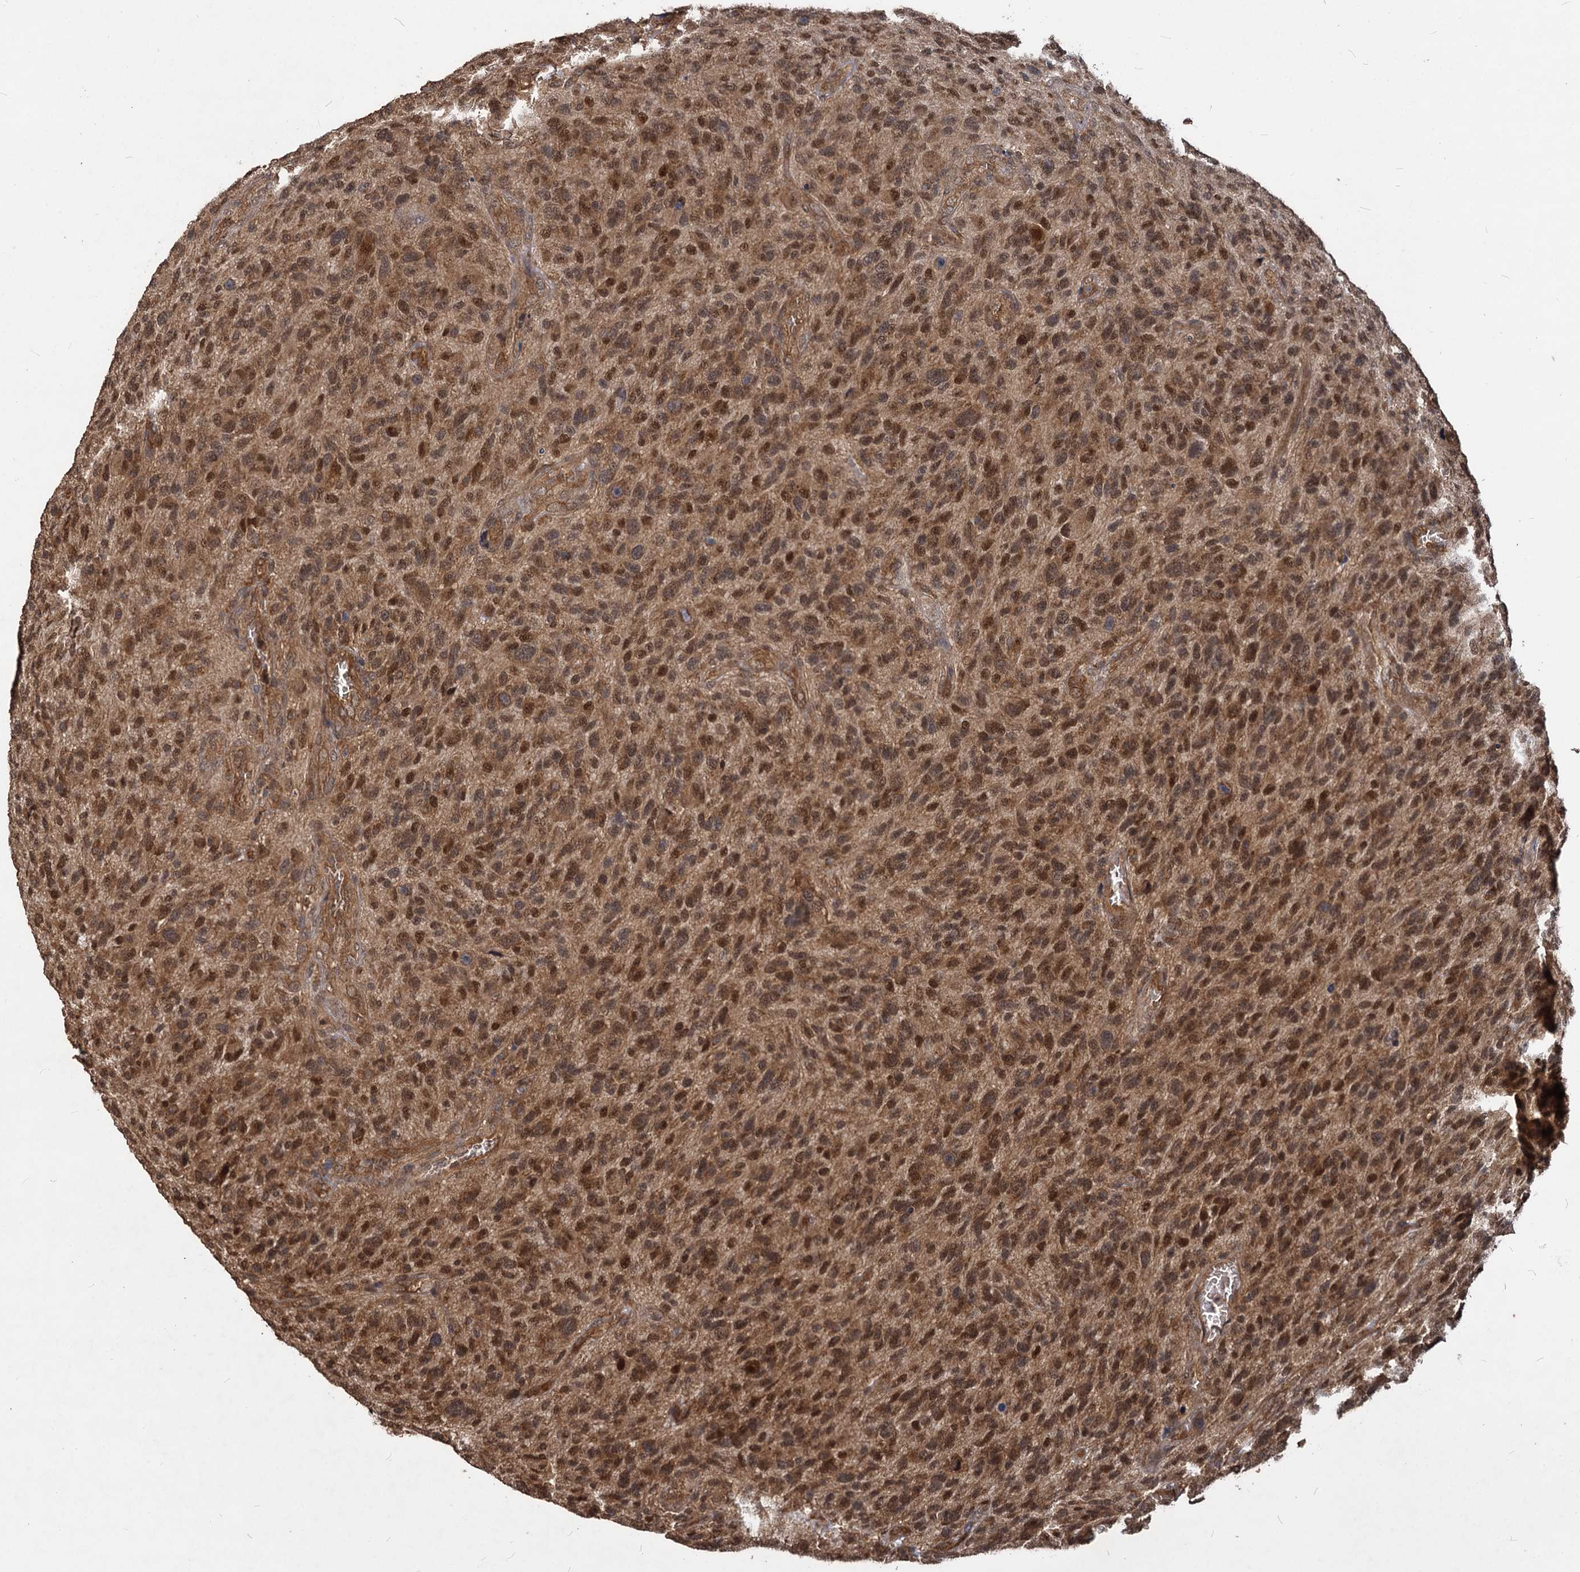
{"staining": {"intensity": "moderate", "quantity": ">75%", "location": "cytoplasmic/membranous,nuclear"}, "tissue": "glioma", "cell_type": "Tumor cells", "image_type": "cancer", "snomed": [{"axis": "morphology", "description": "Glioma, malignant, High grade"}, {"axis": "topography", "description": "Brain"}], "caption": "Moderate cytoplasmic/membranous and nuclear expression for a protein is seen in about >75% of tumor cells of glioma using IHC.", "gene": "VPS51", "patient": {"sex": "male", "age": 47}}